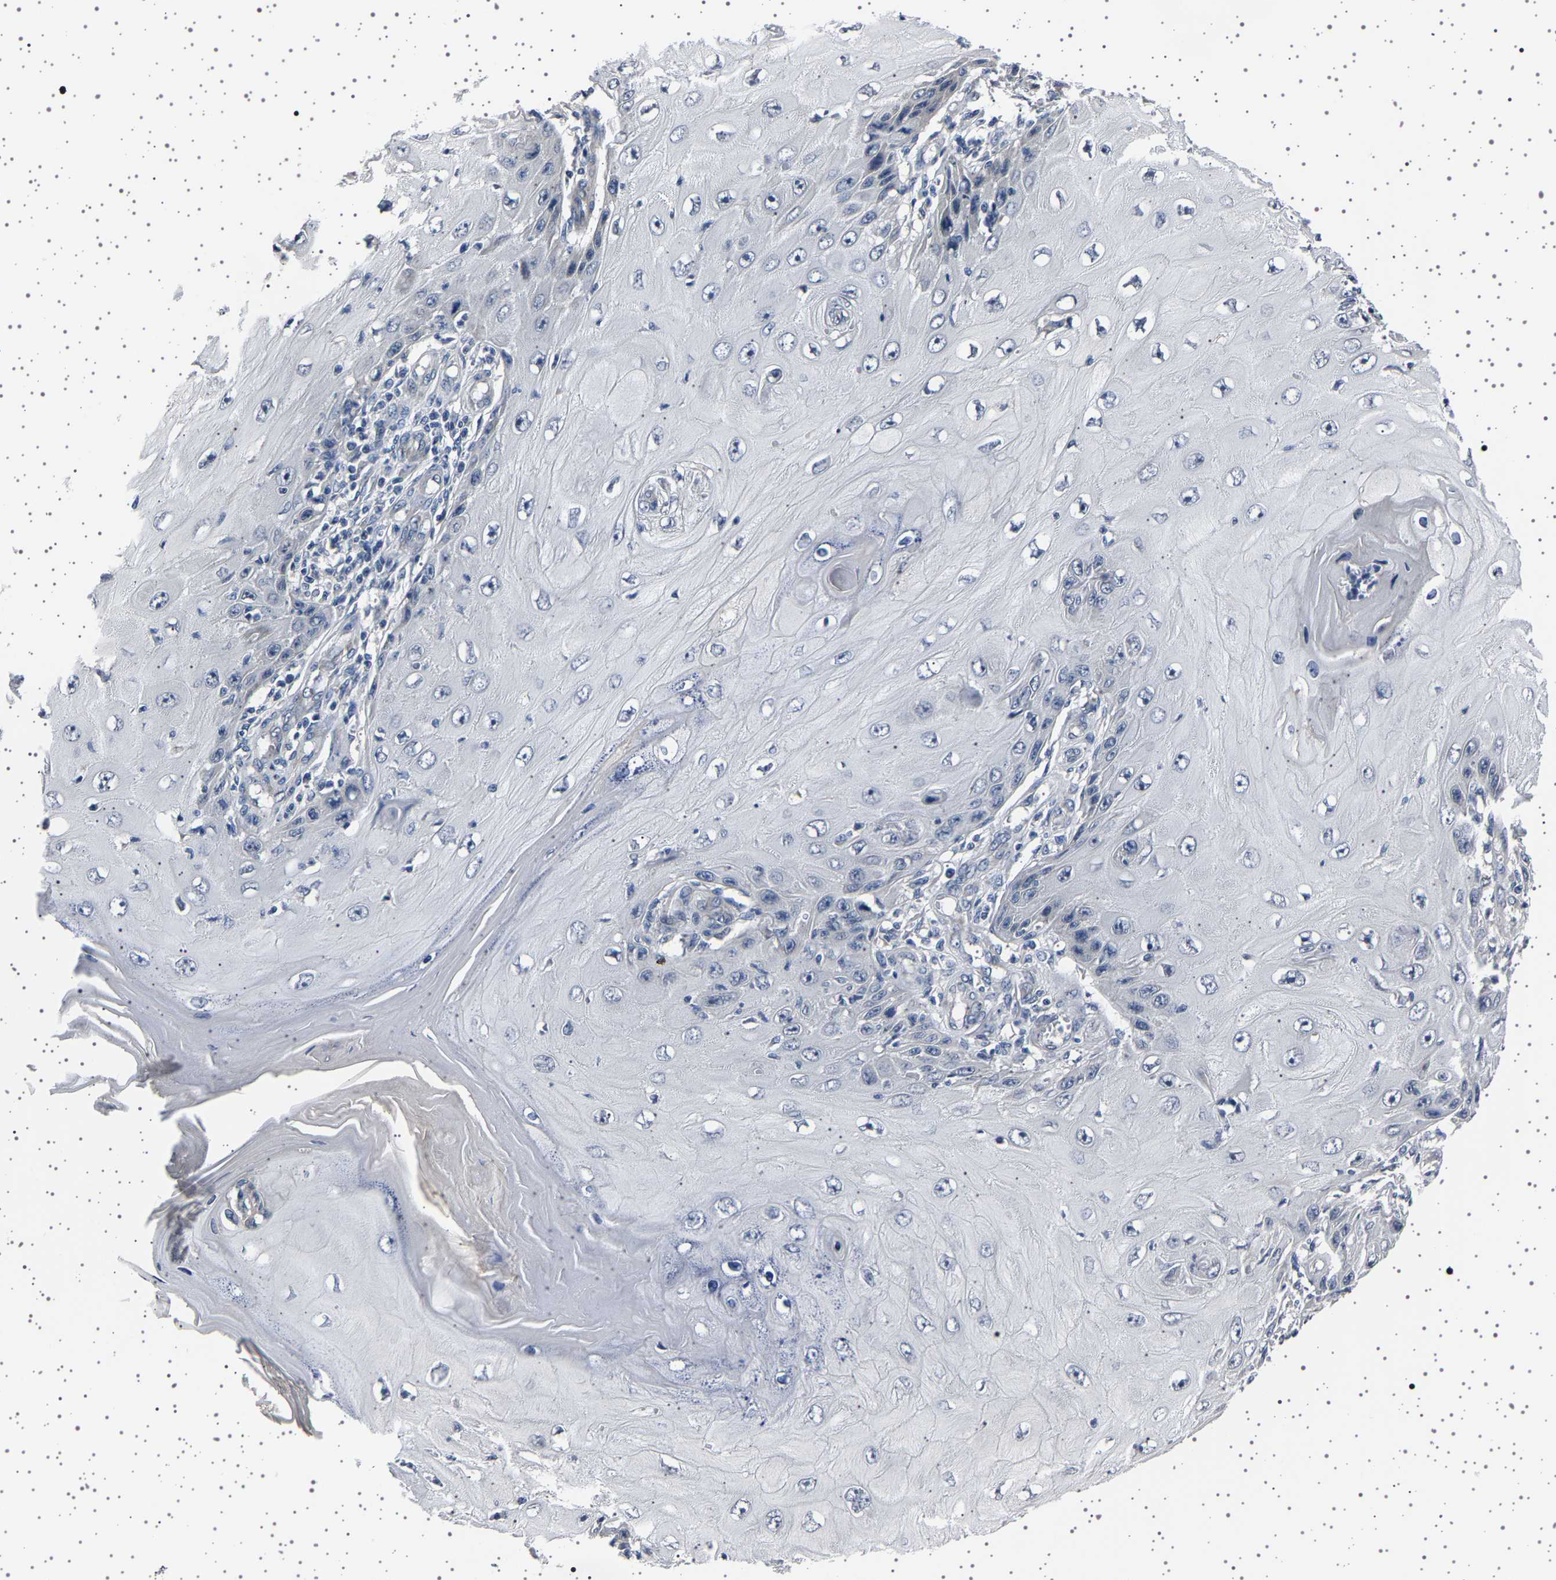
{"staining": {"intensity": "negative", "quantity": "none", "location": "none"}, "tissue": "skin cancer", "cell_type": "Tumor cells", "image_type": "cancer", "snomed": [{"axis": "morphology", "description": "Squamous cell carcinoma, NOS"}, {"axis": "topography", "description": "Skin"}], "caption": "Skin cancer was stained to show a protein in brown. There is no significant expression in tumor cells. (DAB (3,3'-diaminobenzidine) IHC with hematoxylin counter stain).", "gene": "IL10RB", "patient": {"sex": "female", "age": 73}}